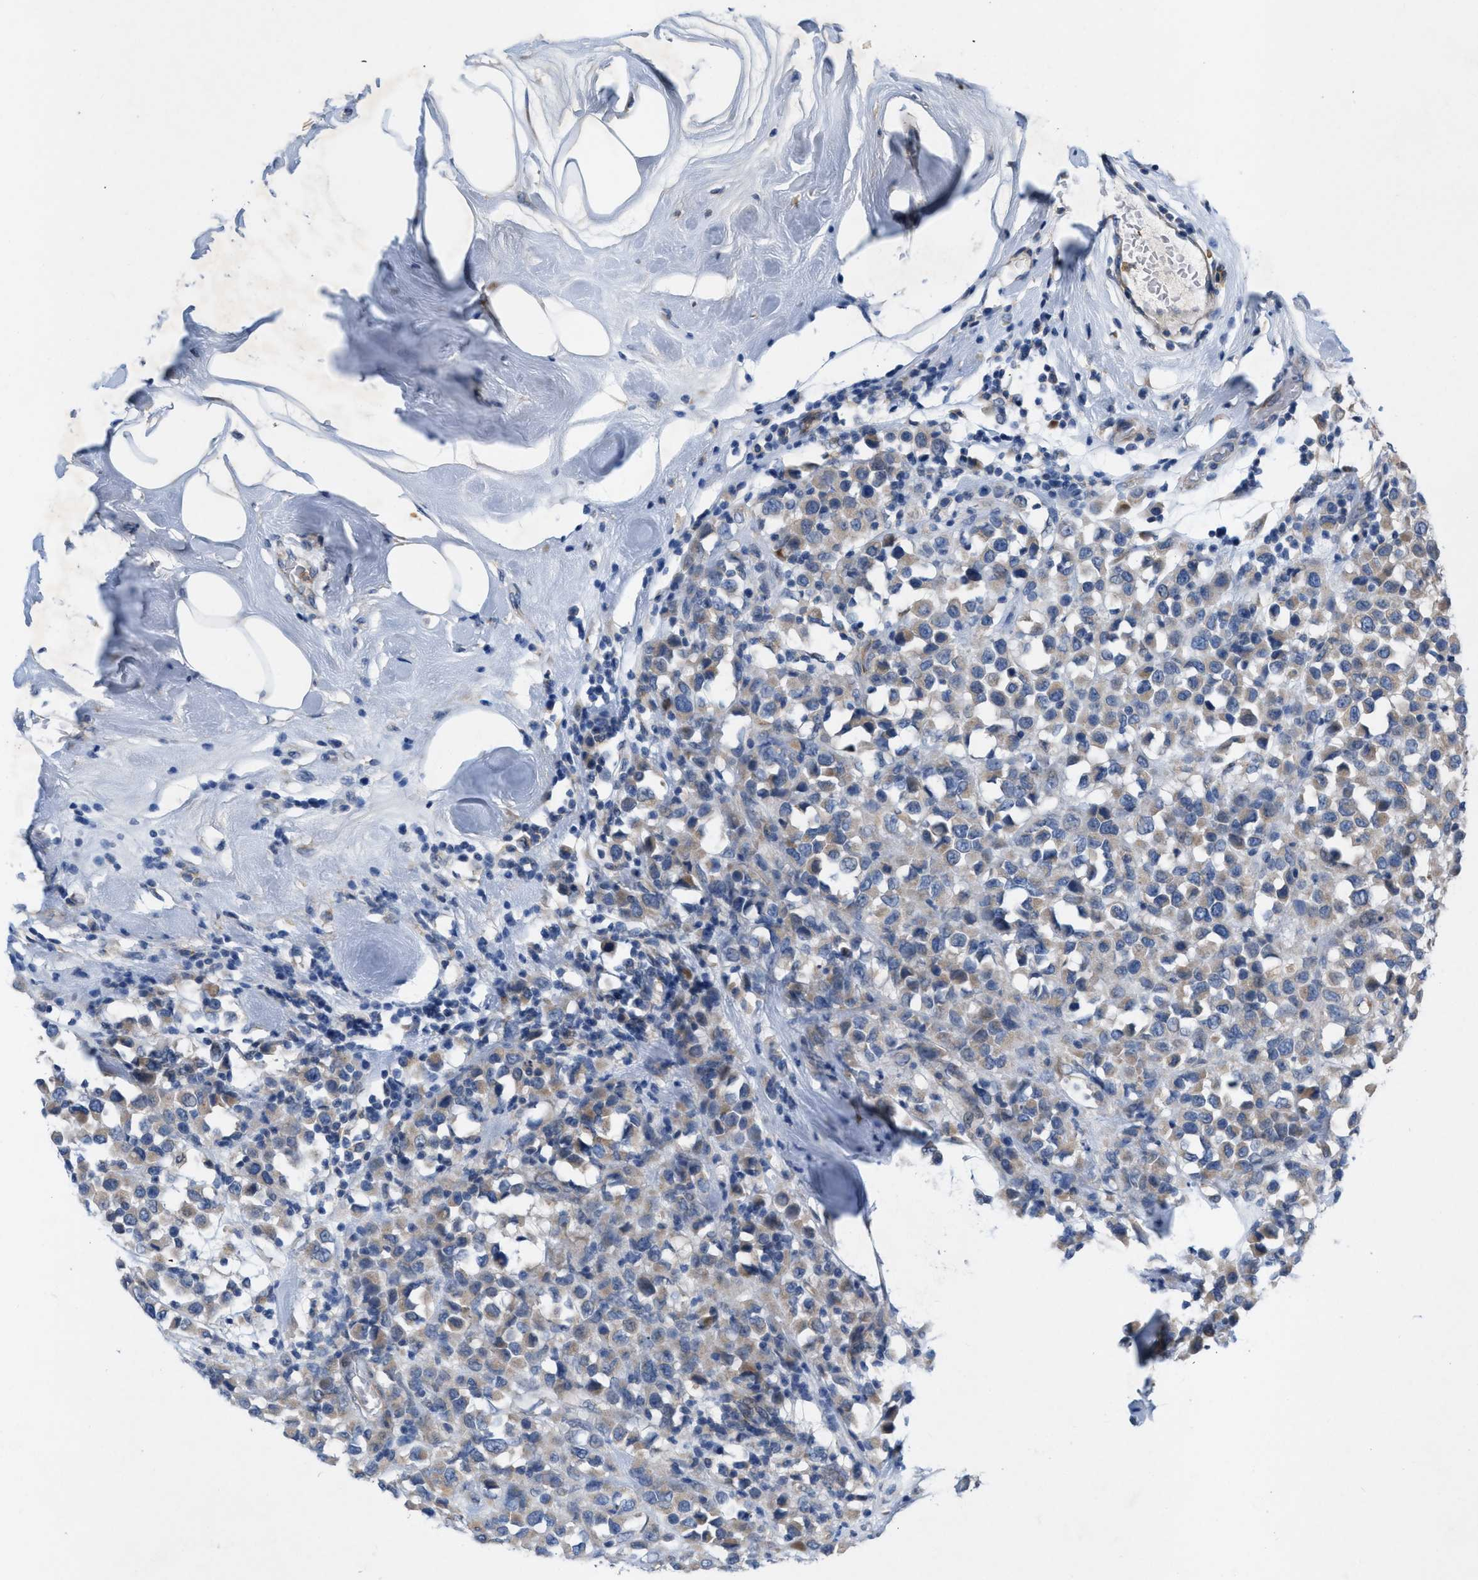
{"staining": {"intensity": "weak", "quantity": ">75%", "location": "cytoplasmic/membranous"}, "tissue": "breast cancer", "cell_type": "Tumor cells", "image_type": "cancer", "snomed": [{"axis": "morphology", "description": "Duct carcinoma"}, {"axis": "topography", "description": "Breast"}], "caption": "Immunohistochemical staining of human breast cancer shows weak cytoplasmic/membranous protein staining in about >75% of tumor cells.", "gene": "PLPPR5", "patient": {"sex": "female", "age": 61}}